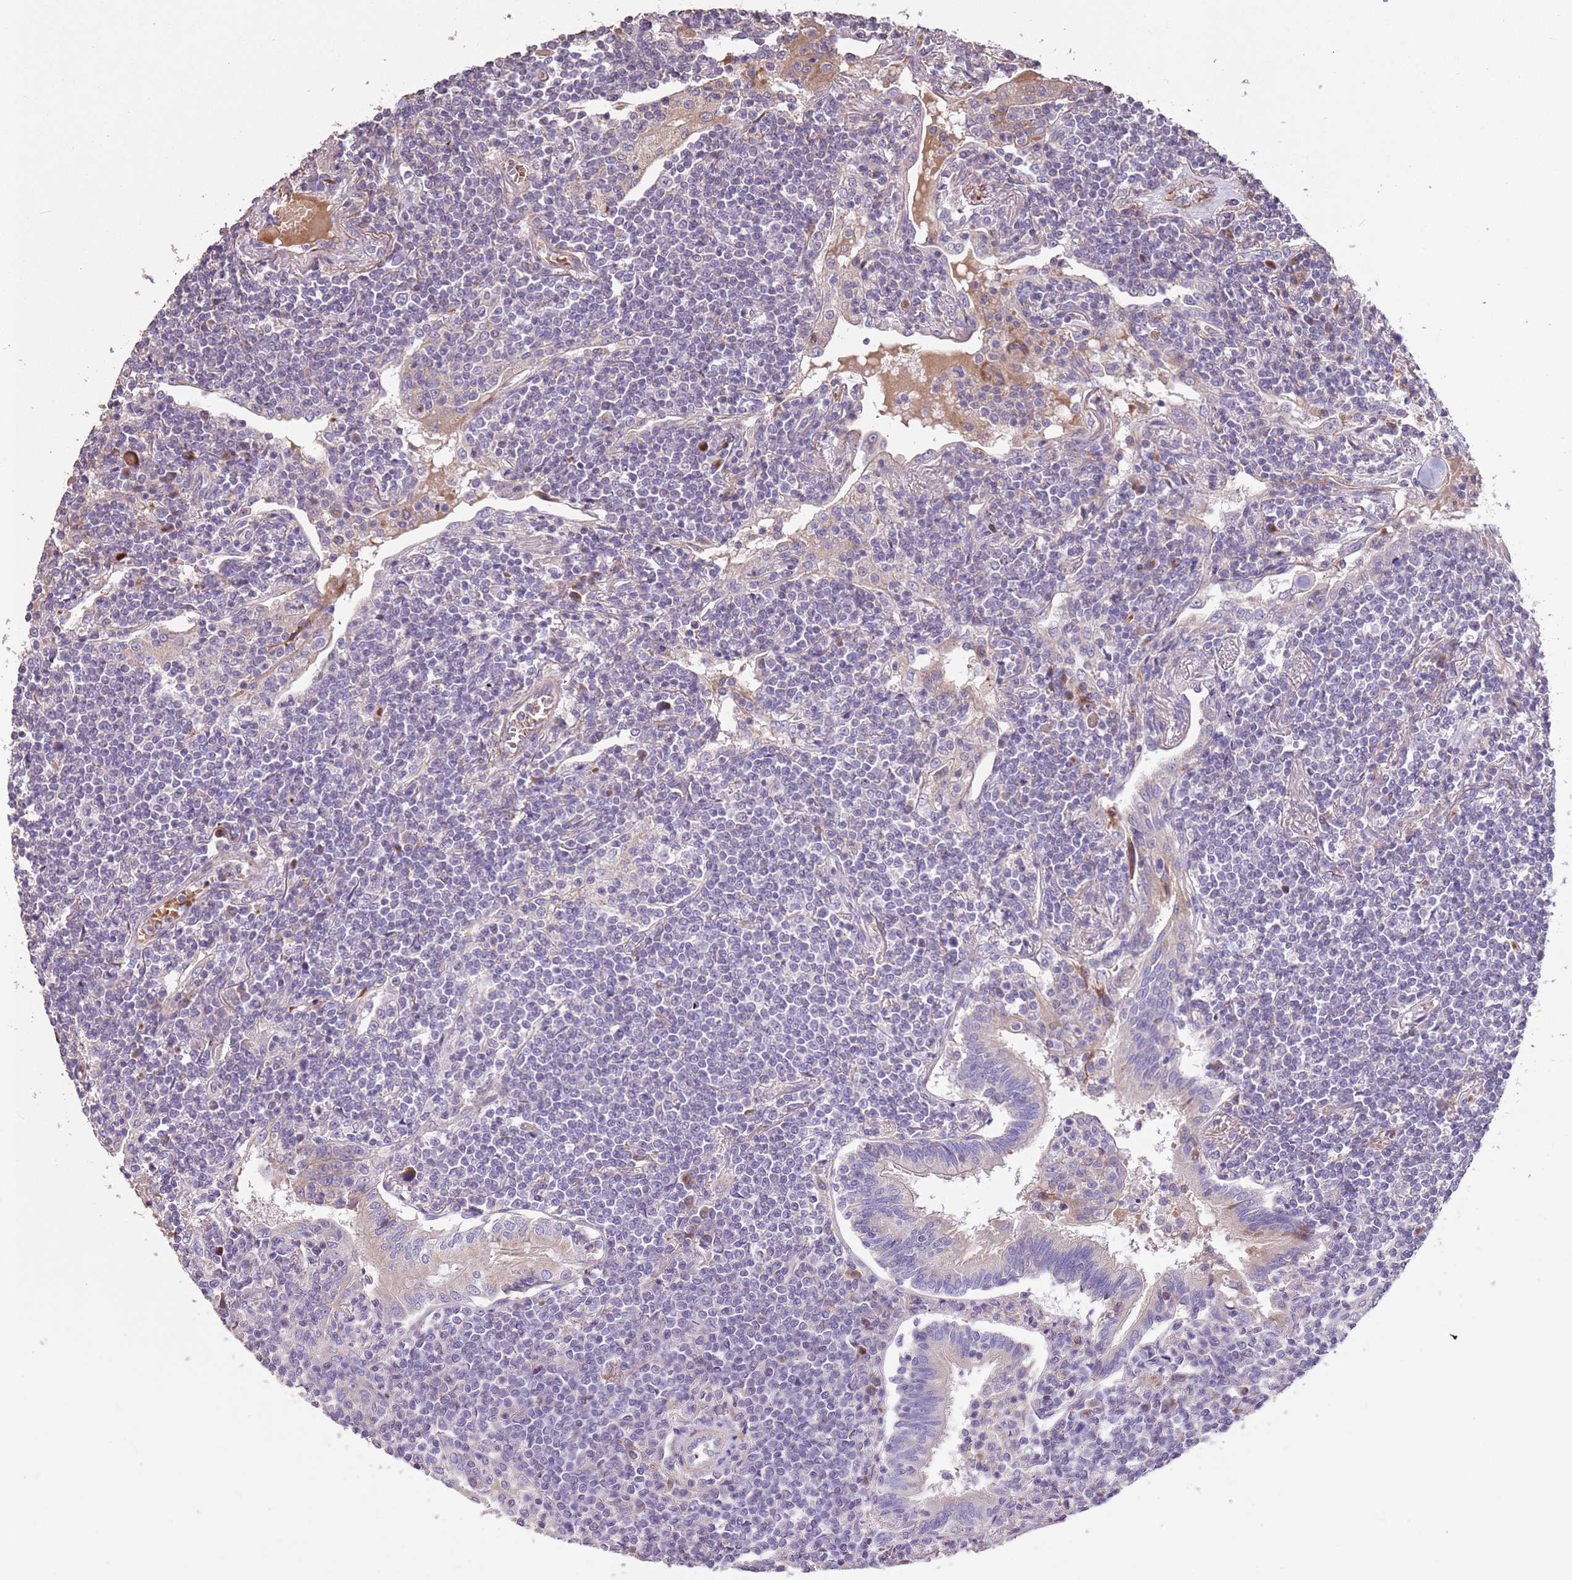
{"staining": {"intensity": "negative", "quantity": "none", "location": "none"}, "tissue": "lymphoma", "cell_type": "Tumor cells", "image_type": "cancer", "snomed": [{"axis": "morphology", "description": "Malignant lymphoma, non-Hodgkin's type, Low grade"}, {"axis": "topography", "description": "Lung"}], "caption": "The micrograph demonstrates no staining of tumor cells in low-grade malignant lymphoma, non-Hodgkin's type.", "gene": "PIGA", "patient": {"sex": "female", "age": 71}}